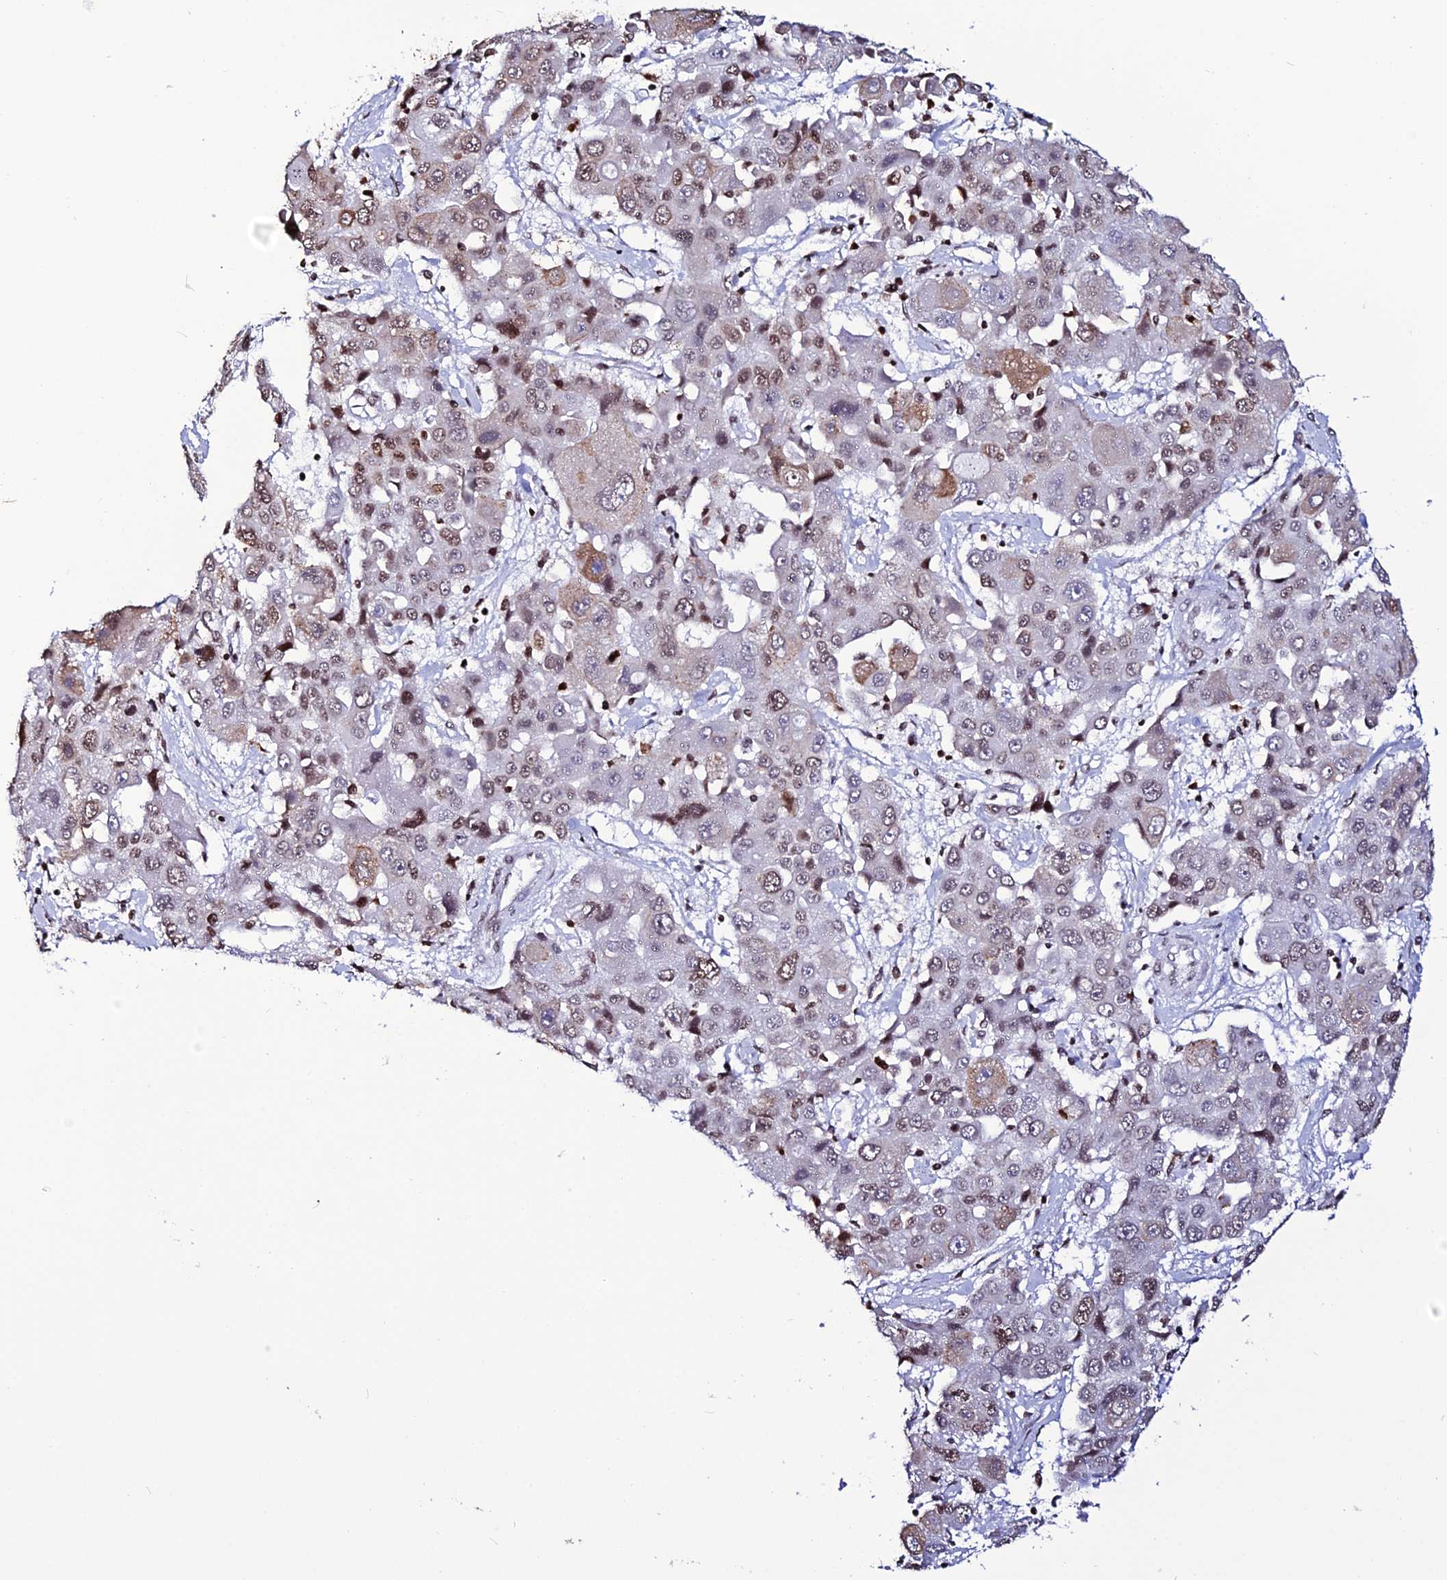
{"staining": {"intensity": "moderate", "quantity": ">75%", "location": "nuclear"}, "tissue": "liver cancer", "cell_type": "Tumor cells", "image_type": "cancer", "snomed": [{"axis": "morphology", "description": "Cholangiocarcinoma"}, {"axis": "topography", "description": "Liver"}], "caption": "A brown stain shows moderate nuclear staining of a protein in liver cancer tumor cells.", "gene": "MACROH2A2", "patient": {"sex": "male", "age": 67}}